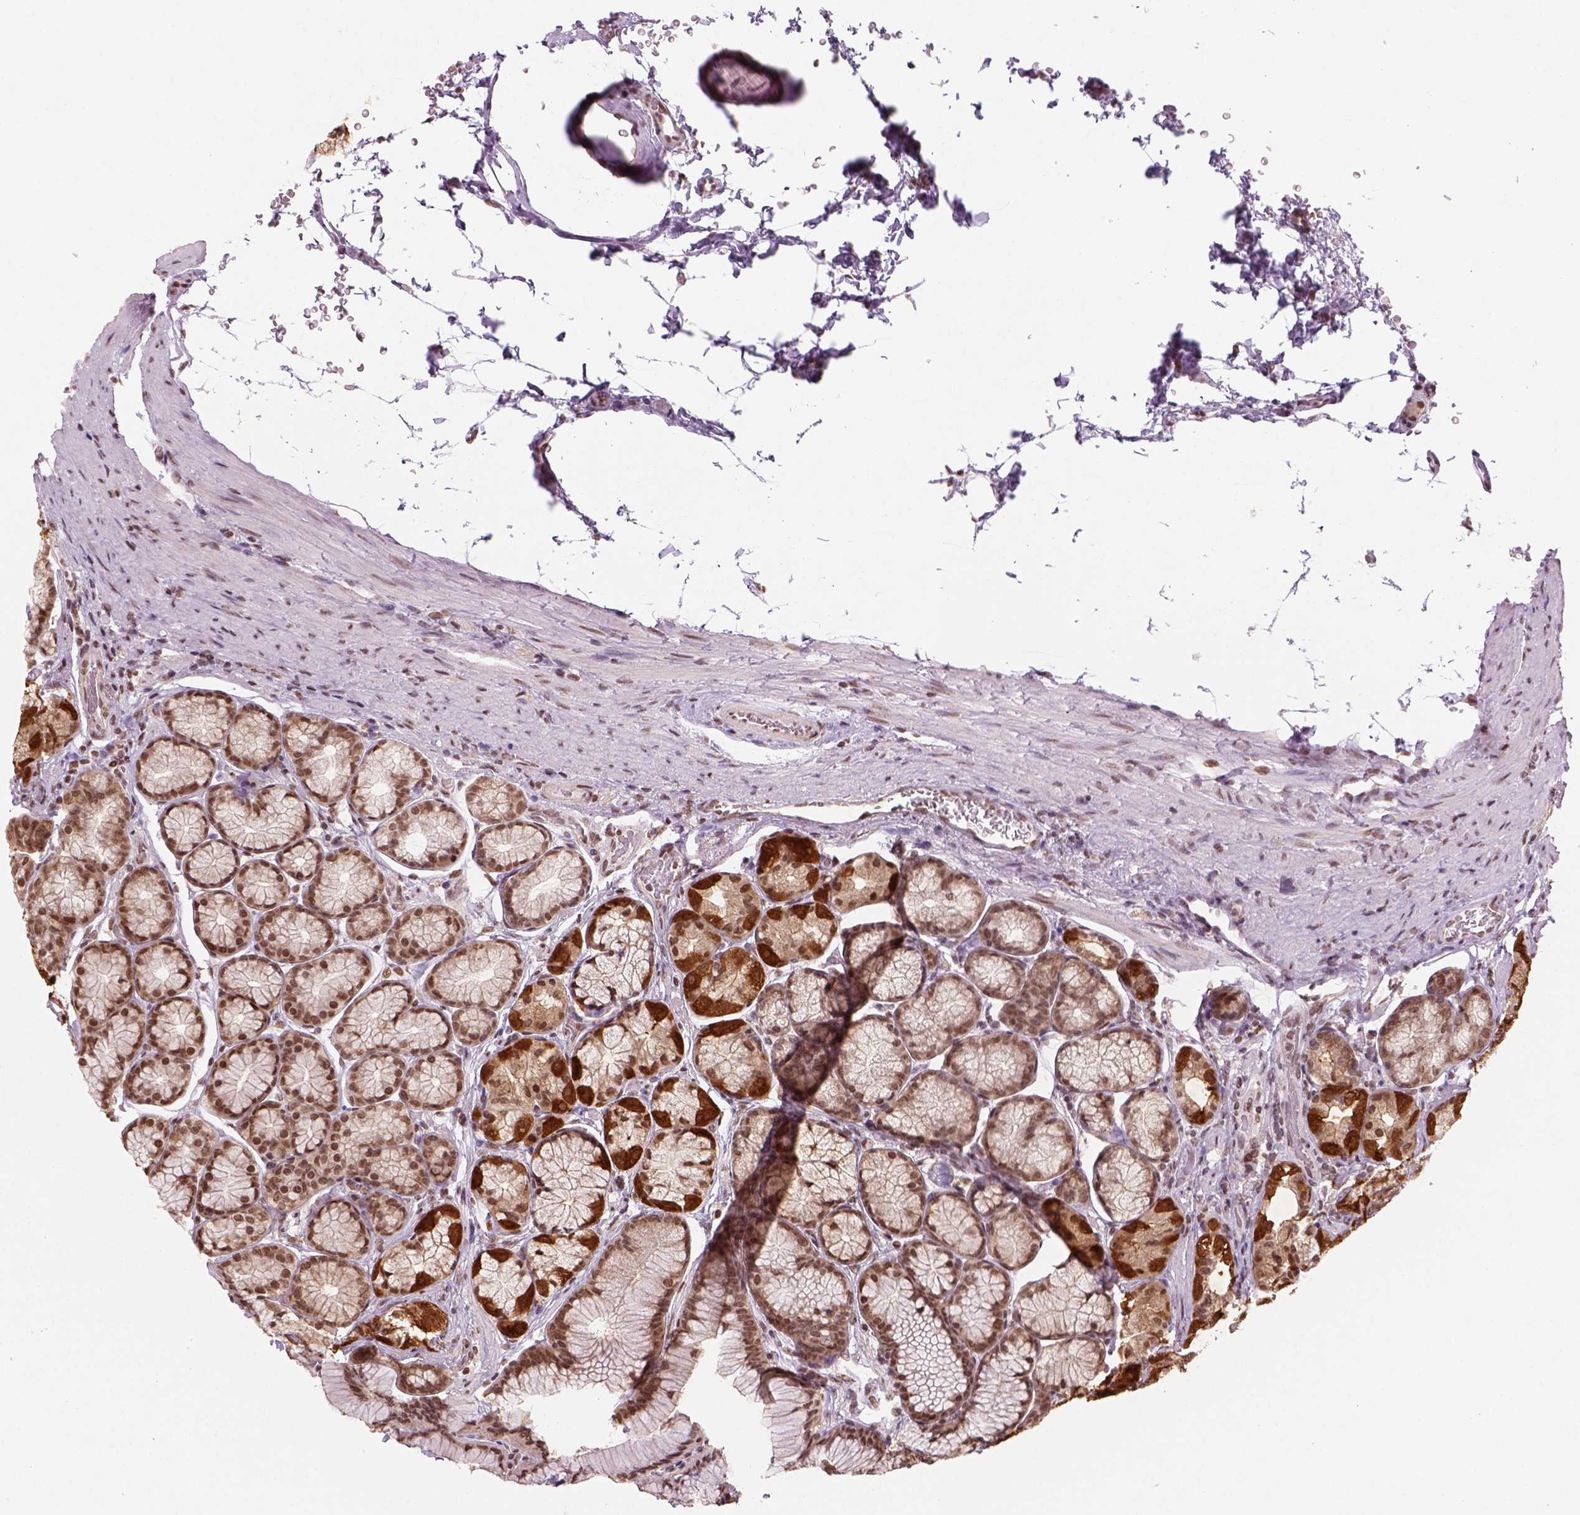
{"staining": {"intensity": "strong", "quantity": "25%-75%", "location": "cytoplasmic/membranous,nuclear"}, "tissue": "stomach", "cell_type": "Glandular cells", "image_type": "normal", "snomed": [{"axis": "morphology", "description": "Normal tissue, NOS"}, {"axis": "morphology", "description": "Adenocarcinoma, NOS"}, {"axis": "morphology", "description": "Adenocarcinoma, High grade"}, {"axis": "topography", "description": "Stomach, upper"}, {"axis": "topography", "description": "Stomach"}], "caption": "DAB immunohistochemical staining of unremarkable human stomach displays strong cytoplasmic/membranous,nuclear protein positivity in approximately 25%-75% of glandular cells. The staining was performed using DAB (3,3'-diaminobenzidine), with brown indicating positive protein expression. Nuclei are stained blue with hematoxylin.", "gene": "GOT1", "patient": {"sex": "female", "age": 65}}